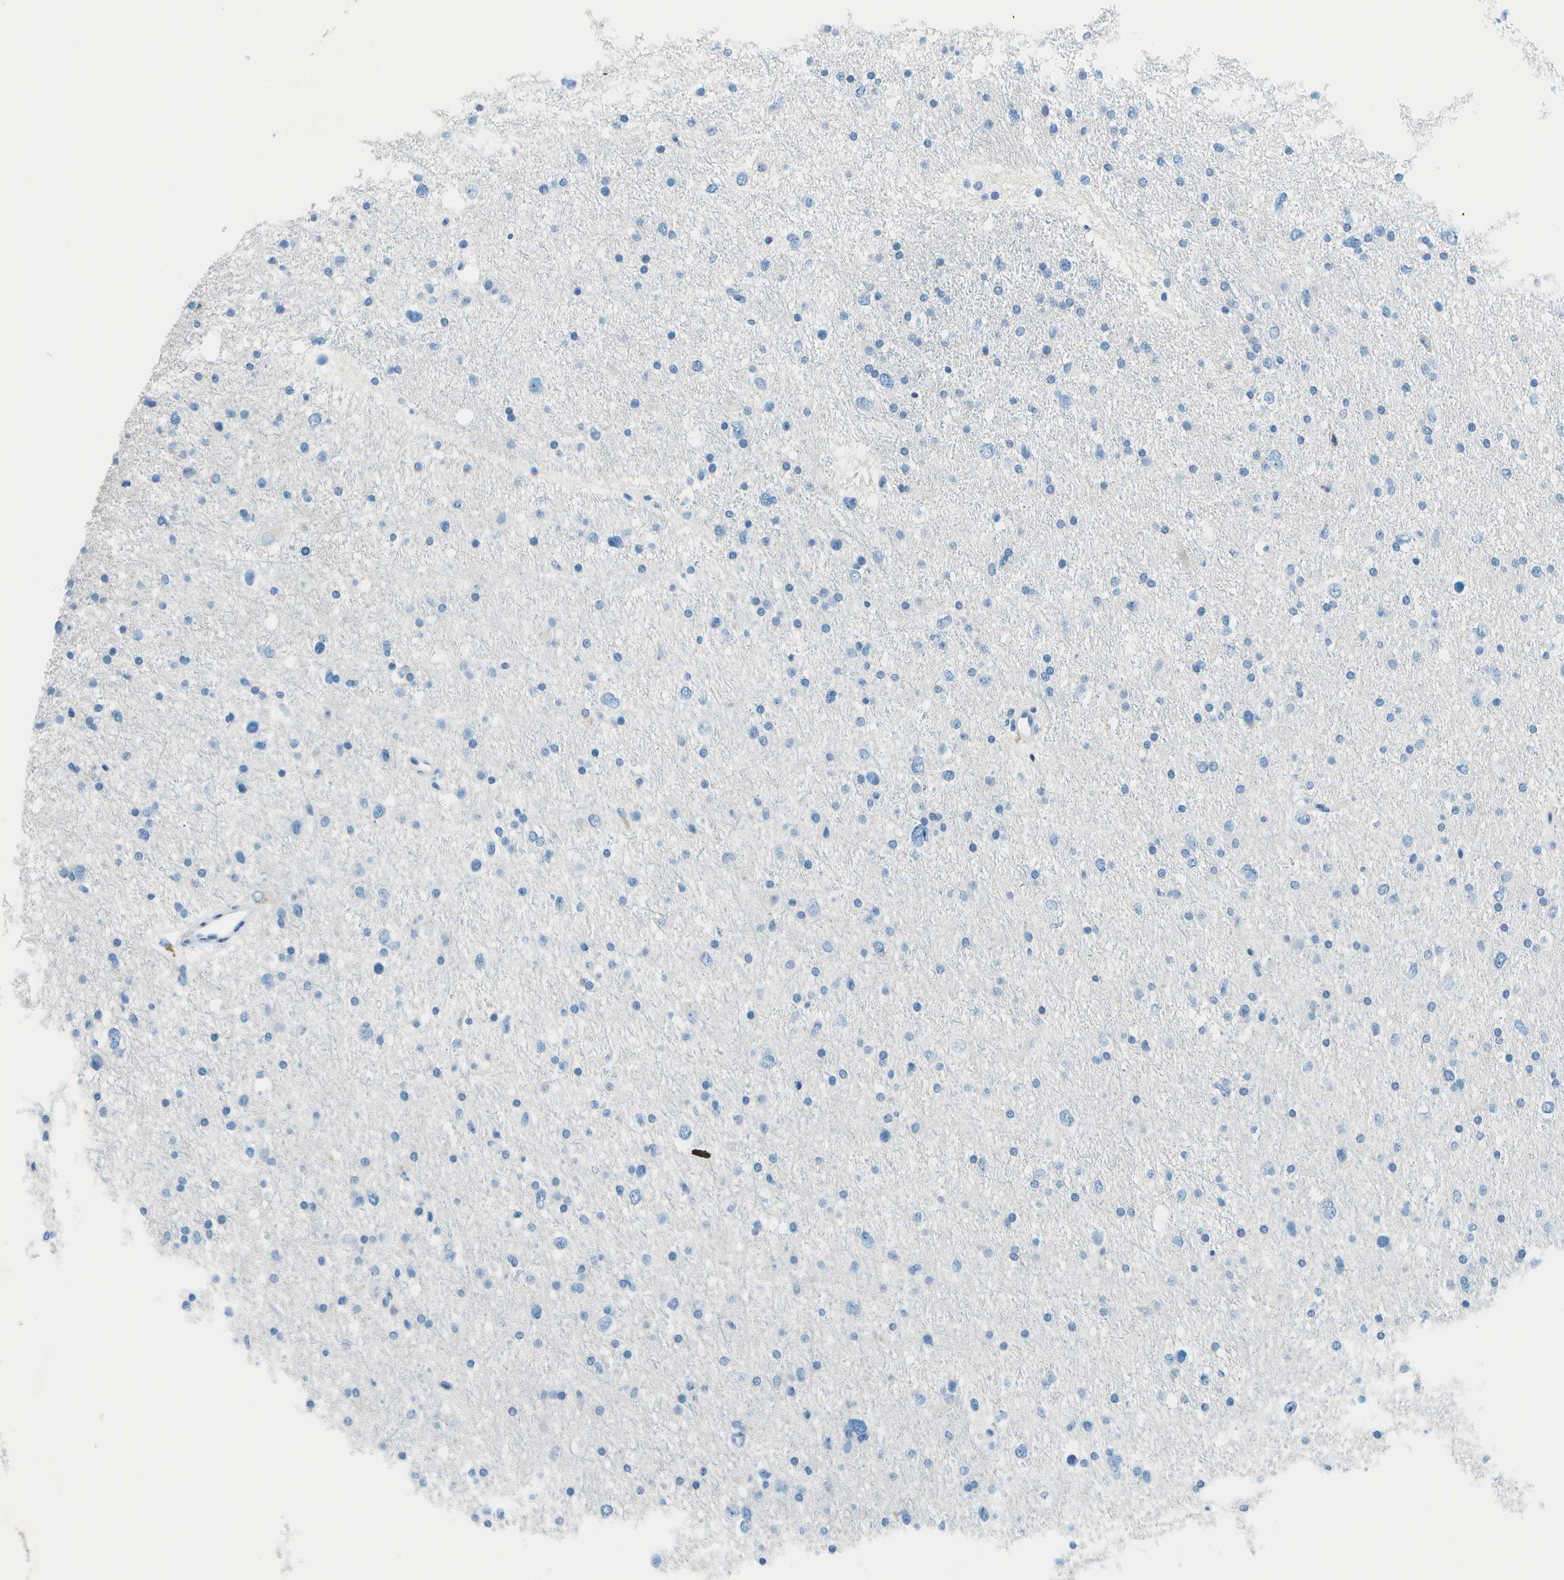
{"staining": {"intensity": "negative", "quantity": "none", "location": "none"}, "tissue": "glioma", "cell_type": "Tumor cells", "image_type": "cancer", "snomed": [{"axis": "morphology", "description": "Glioma, malignant, Low grade"}, {"axis": "topography", "description": "Brain"}], "caption": "An IHC photomicrograph of malignant glioma (low-grade) is shown. There is no staining in tumor cells of malignant glioma (low-grade). Nuclei are stained in blue.", "gene": "SLC16A10", "patient": {"sex": "female", "age": 37}}